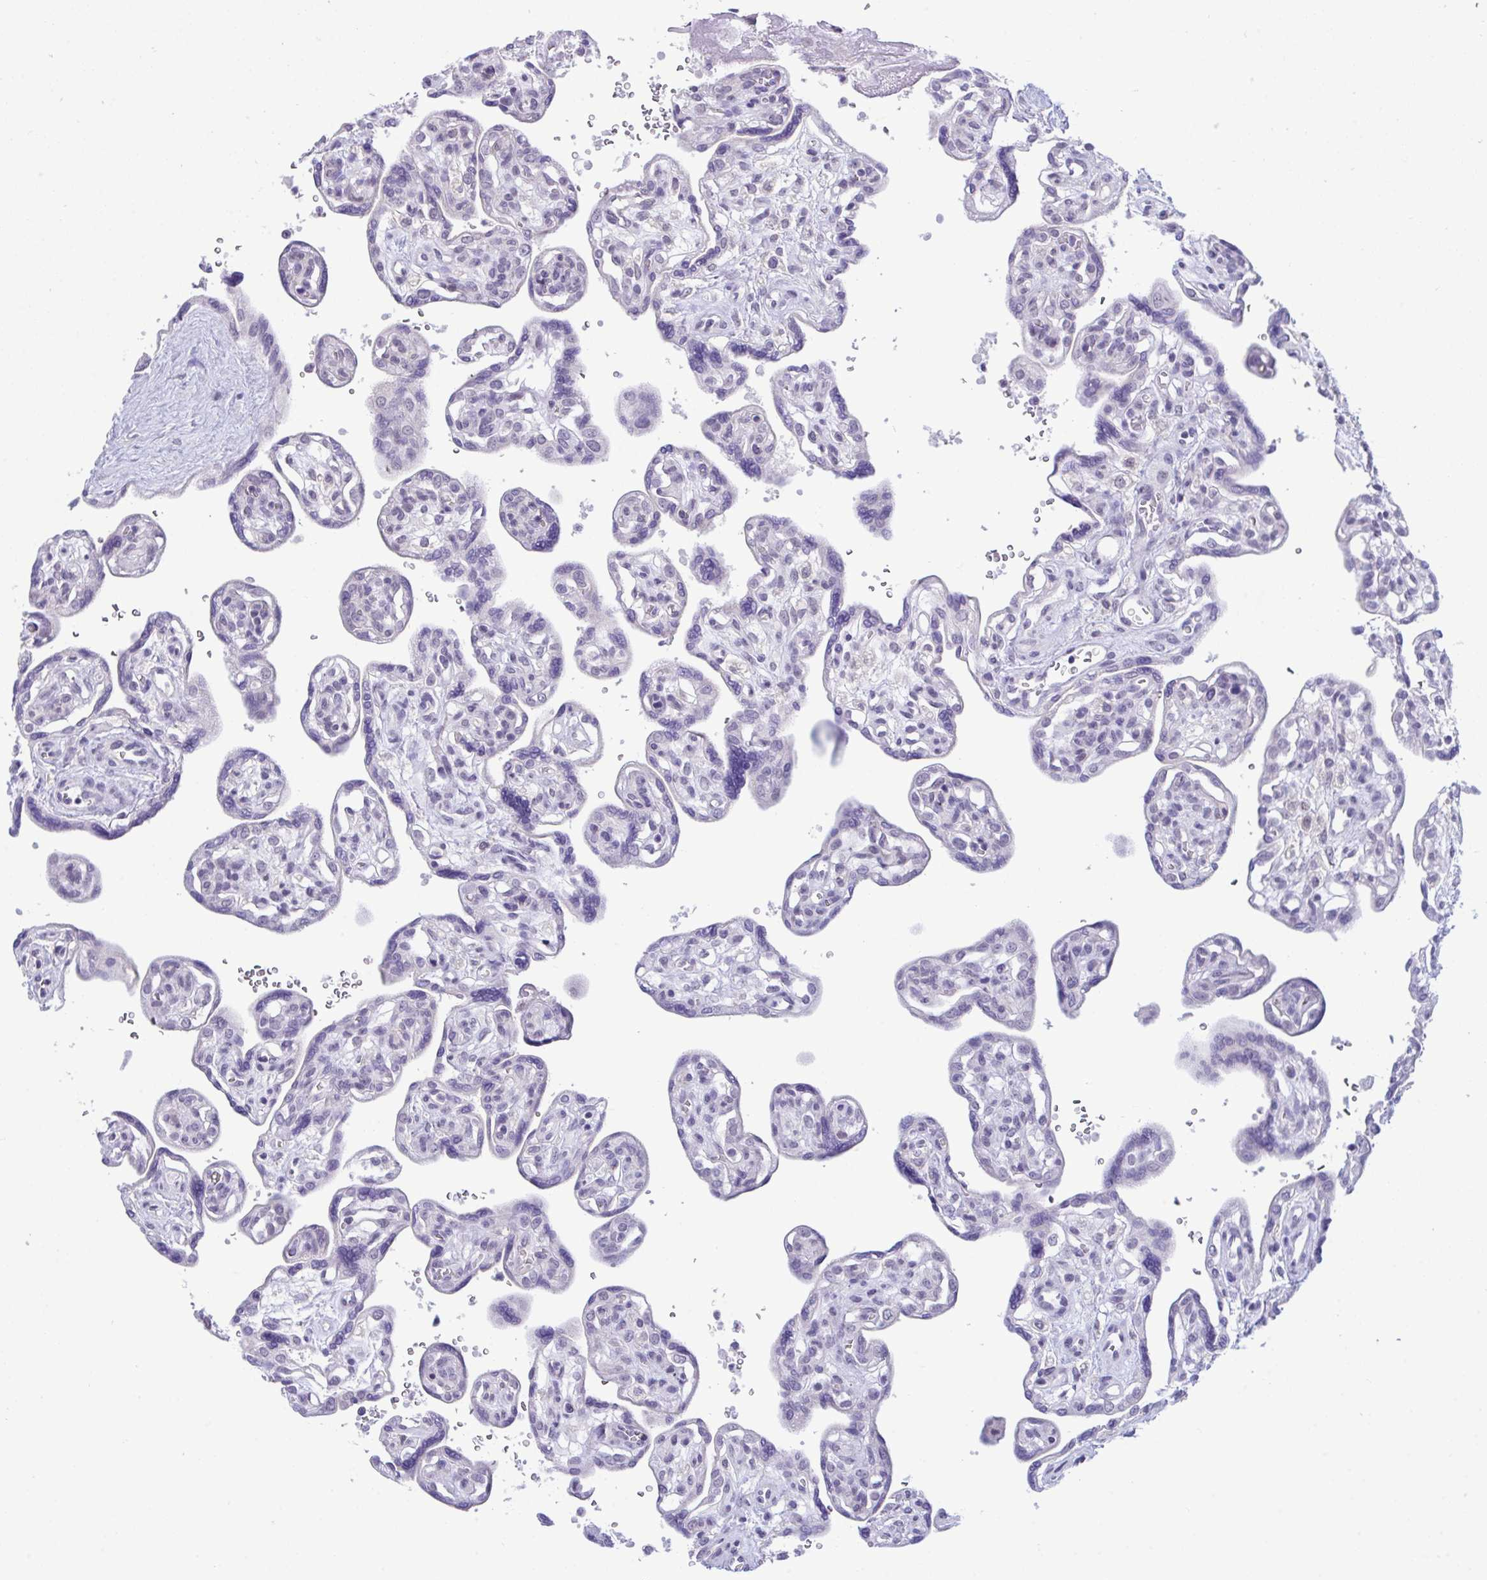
{"staining": {"intensity": "negative", "quantity": "none", "location": "none"}, "tissue": "placenta", "cell_type": "Decidual cells", "image_type": "normal", "snomed": [{"axis": "morphology", "description": "Normal tissue, NOS"}, {"axis": "topography", "description": "Placenta"}], "caption": "IHC photomicrograph of normal placenta: placenta stained with DAB displays no significant protein positivity in decidual cells.", "gene": "ATP6V0D2", "patient": {"sex": "female", "age": 39}}